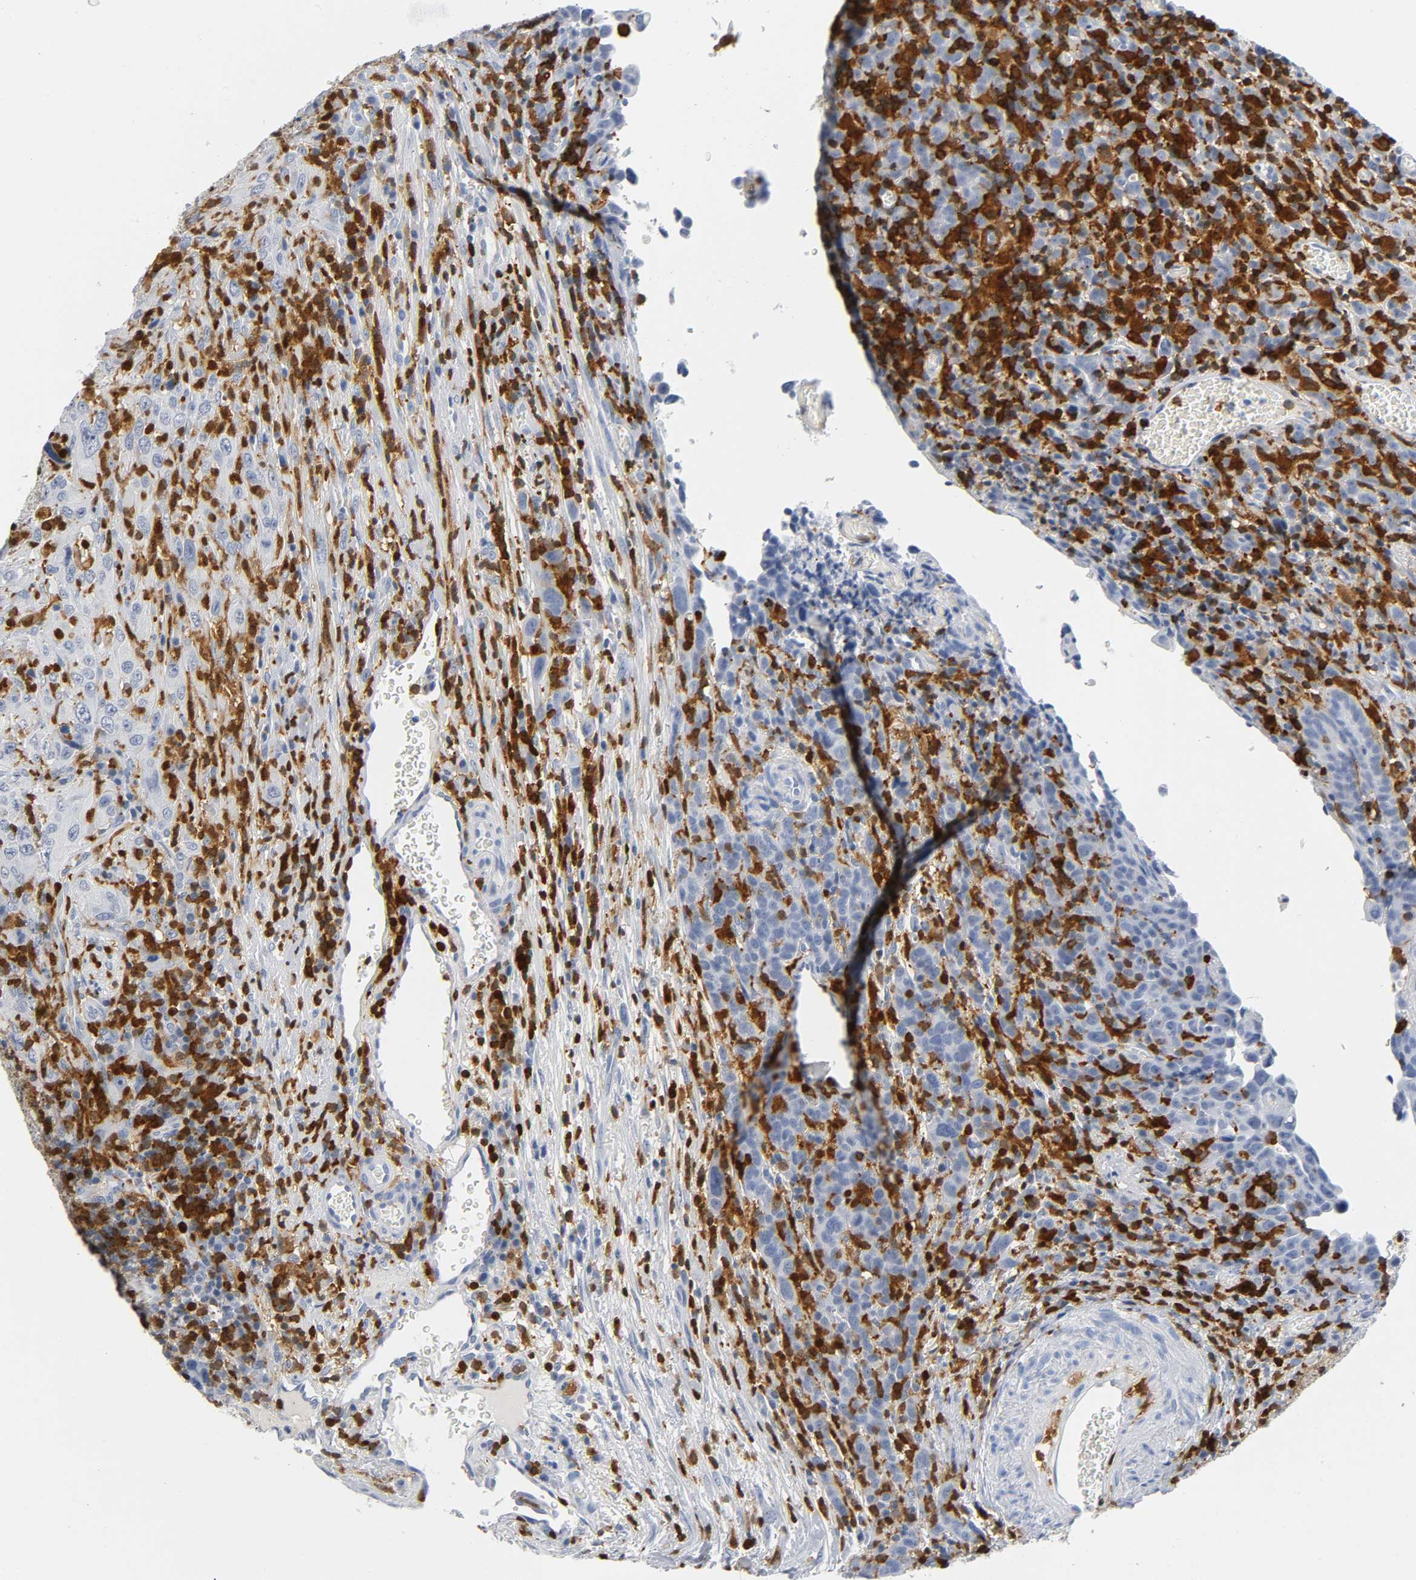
{"staining": {"intensity": "negative", "quantity": "none", "location": "none"}, "tissue": "urothelial cancer", "cell_type": "Tumor cells", "image_type": "cancer", "snomed": [{"axis": "morphology", "description": "Urothelial carcinoma, High grade"}, {"axis": "topography", "description": "Urinary bladder"}], "caption": "Immunohistochemistry (IHC) image of urothelial carcinoma (high-grade) stained for a protein (brown), which shows no positivity in tumor cells. Brightfield microscopy of immunohistochemistry stained with DAB (brown) and hematoxylin (blue), captured at high magnification.", "gene": "DOK2", "patient": {"sex": "male", "age": 61}}